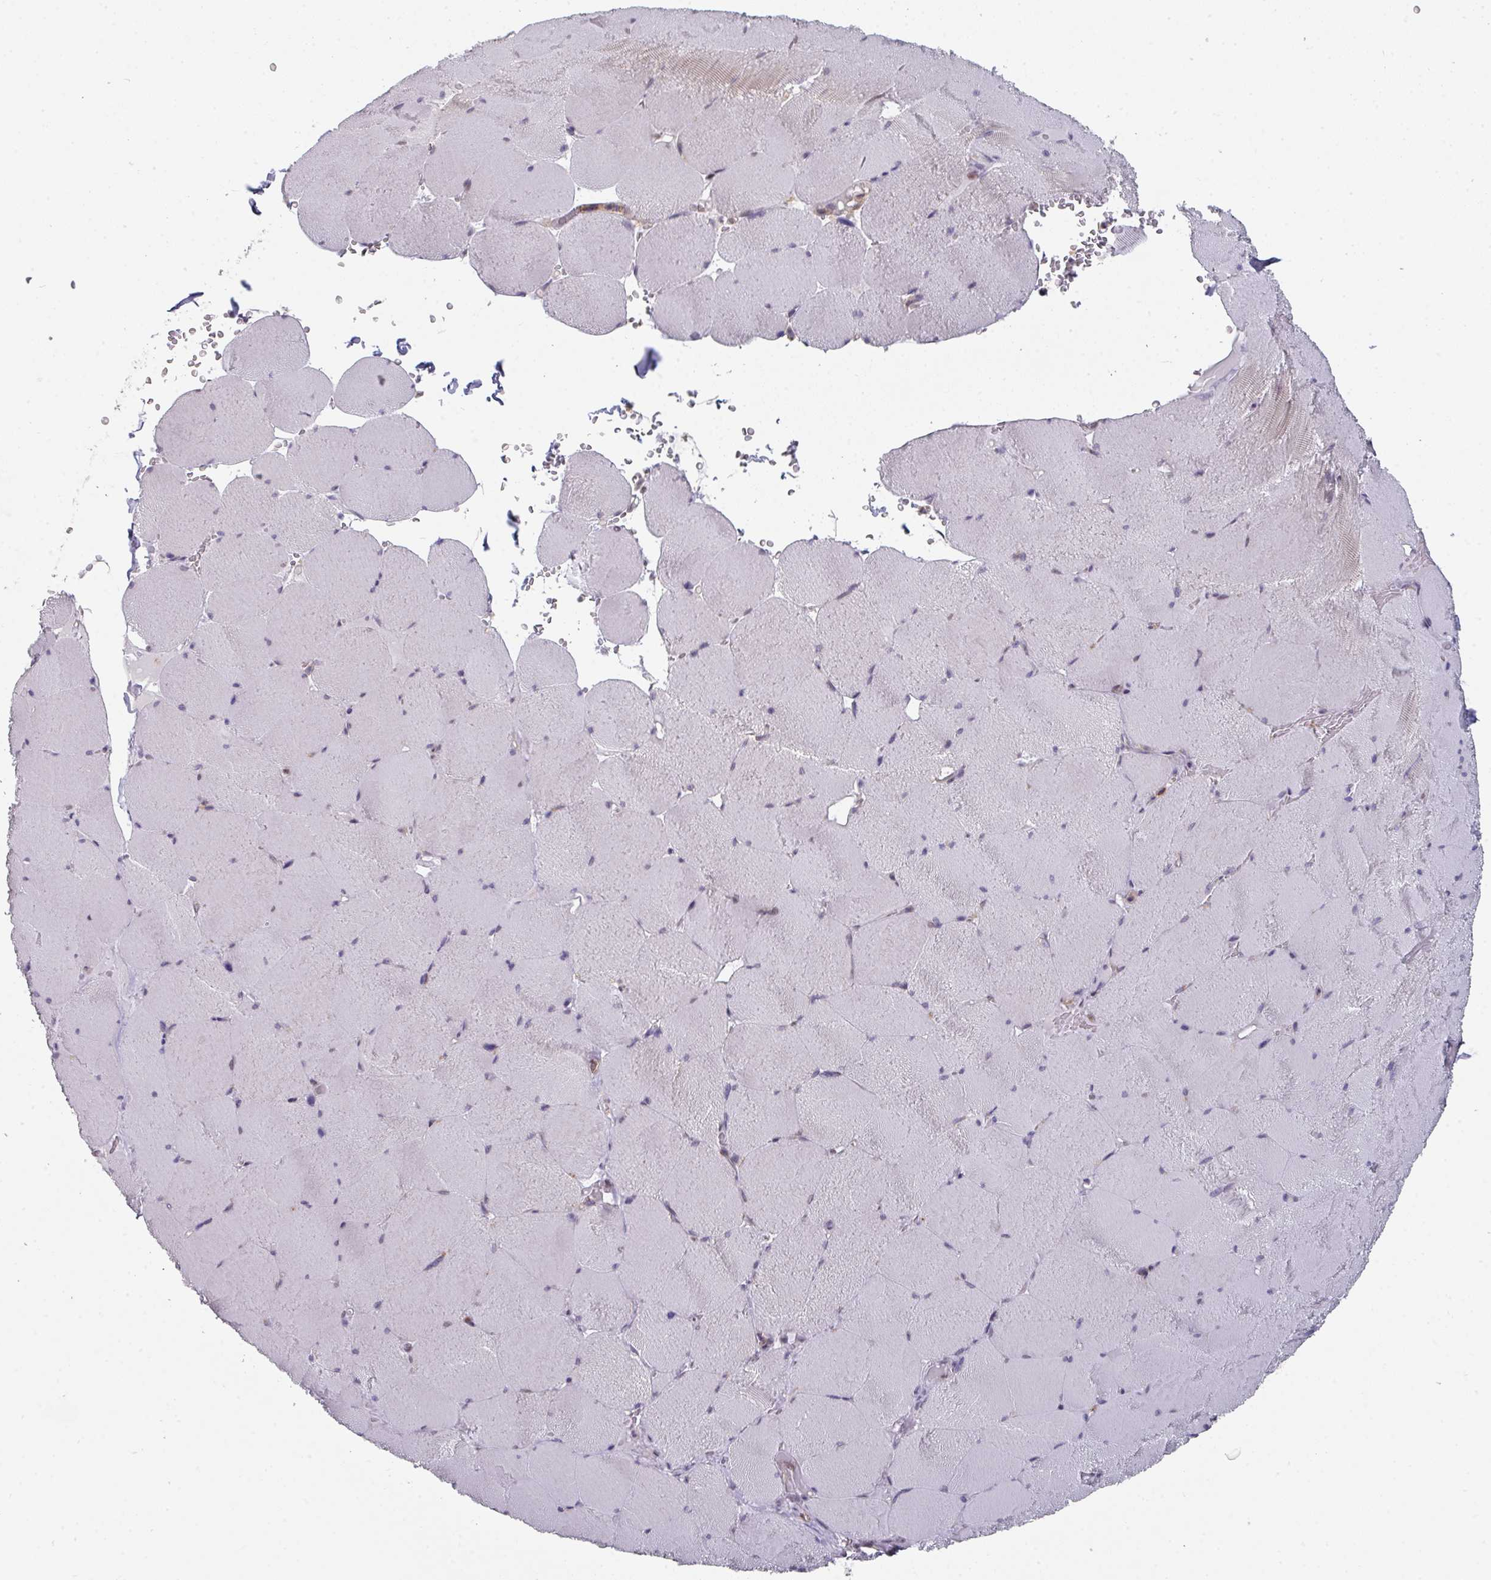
{"staining": {"intensity": "negative", "quantity": "none", "location": "none"}, "tissue": "skeletal muscle", "cell_type": "Myocytes", "image_type": "normal", "snomed": [{"axis": "morphology", "description": "Normal tissue, NOS"}, {"axis": "topography", "description": "Skeletal muscle"}, {"axis": "topography", "description": "Head-Neck"}], "caption": "Skeletal muscle stained for a protein using immunohistochemistry shows no positivity myocytes.", "gene": "RASAL3", "patient": {"sex": "male", "age": 66}}